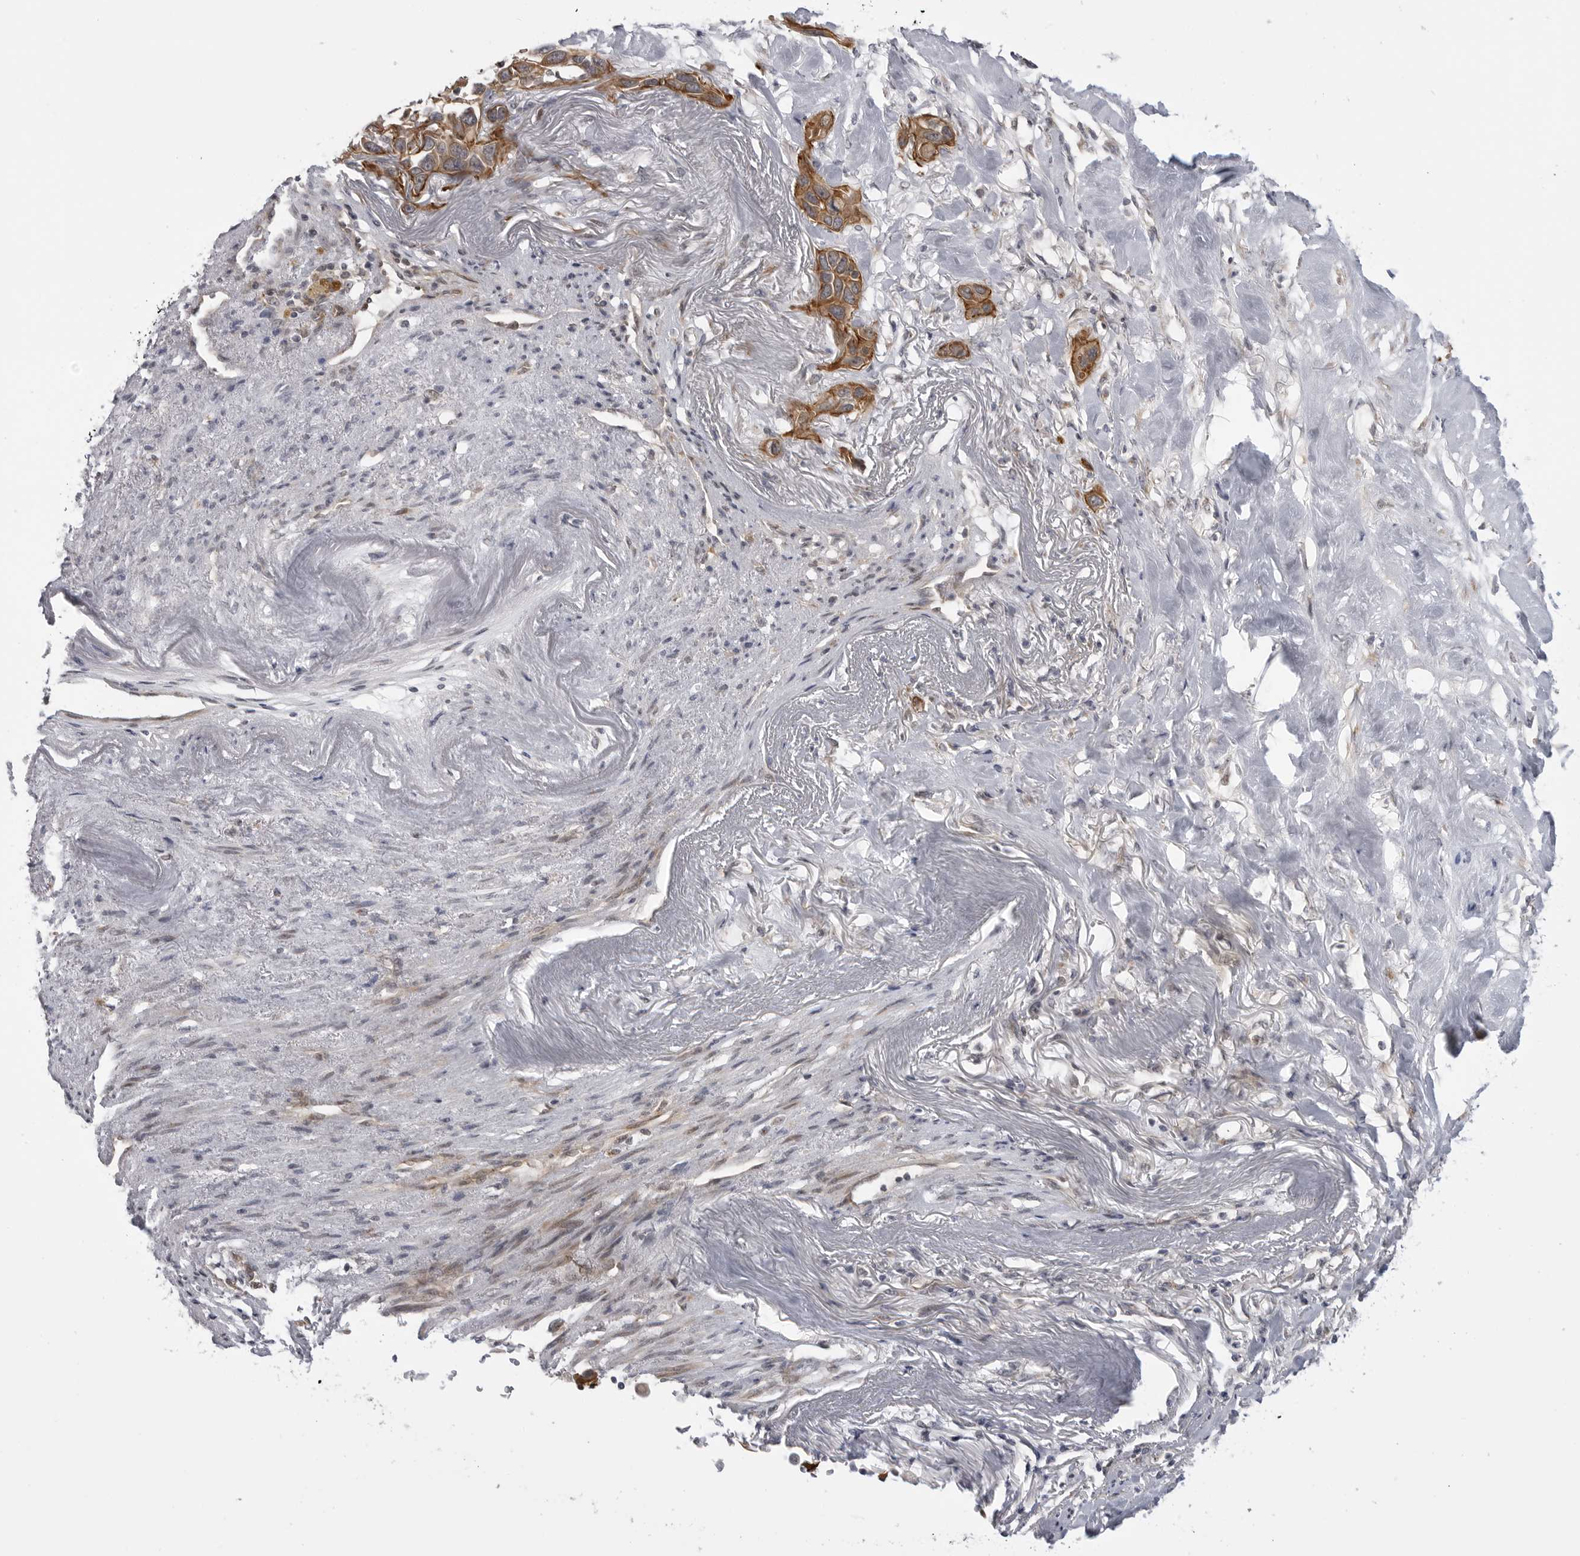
{"staining": {"intensity": "moderate", "quantity": ">75%", "location": "cytoplasmic/membranous"}, "tissue": "pancreatic cancer", "cell_type": "Tumor cells", "image_type": "cancer", "snomed": [{"axis": "morphology", "description": "Adenocarcinoma, NOS"}, {"axis": "topography", "description": "Pancreas"}], "caption": "Moderate cytoplasmic/membranous staining for a protein is seen in approximately >75% of tumor cells of pancreatic cancer (adenocarcinoma) using immunohistochemistry (IHC).", "gene": "LRRC45", "patient": {"sex": "female", "age": 60}}